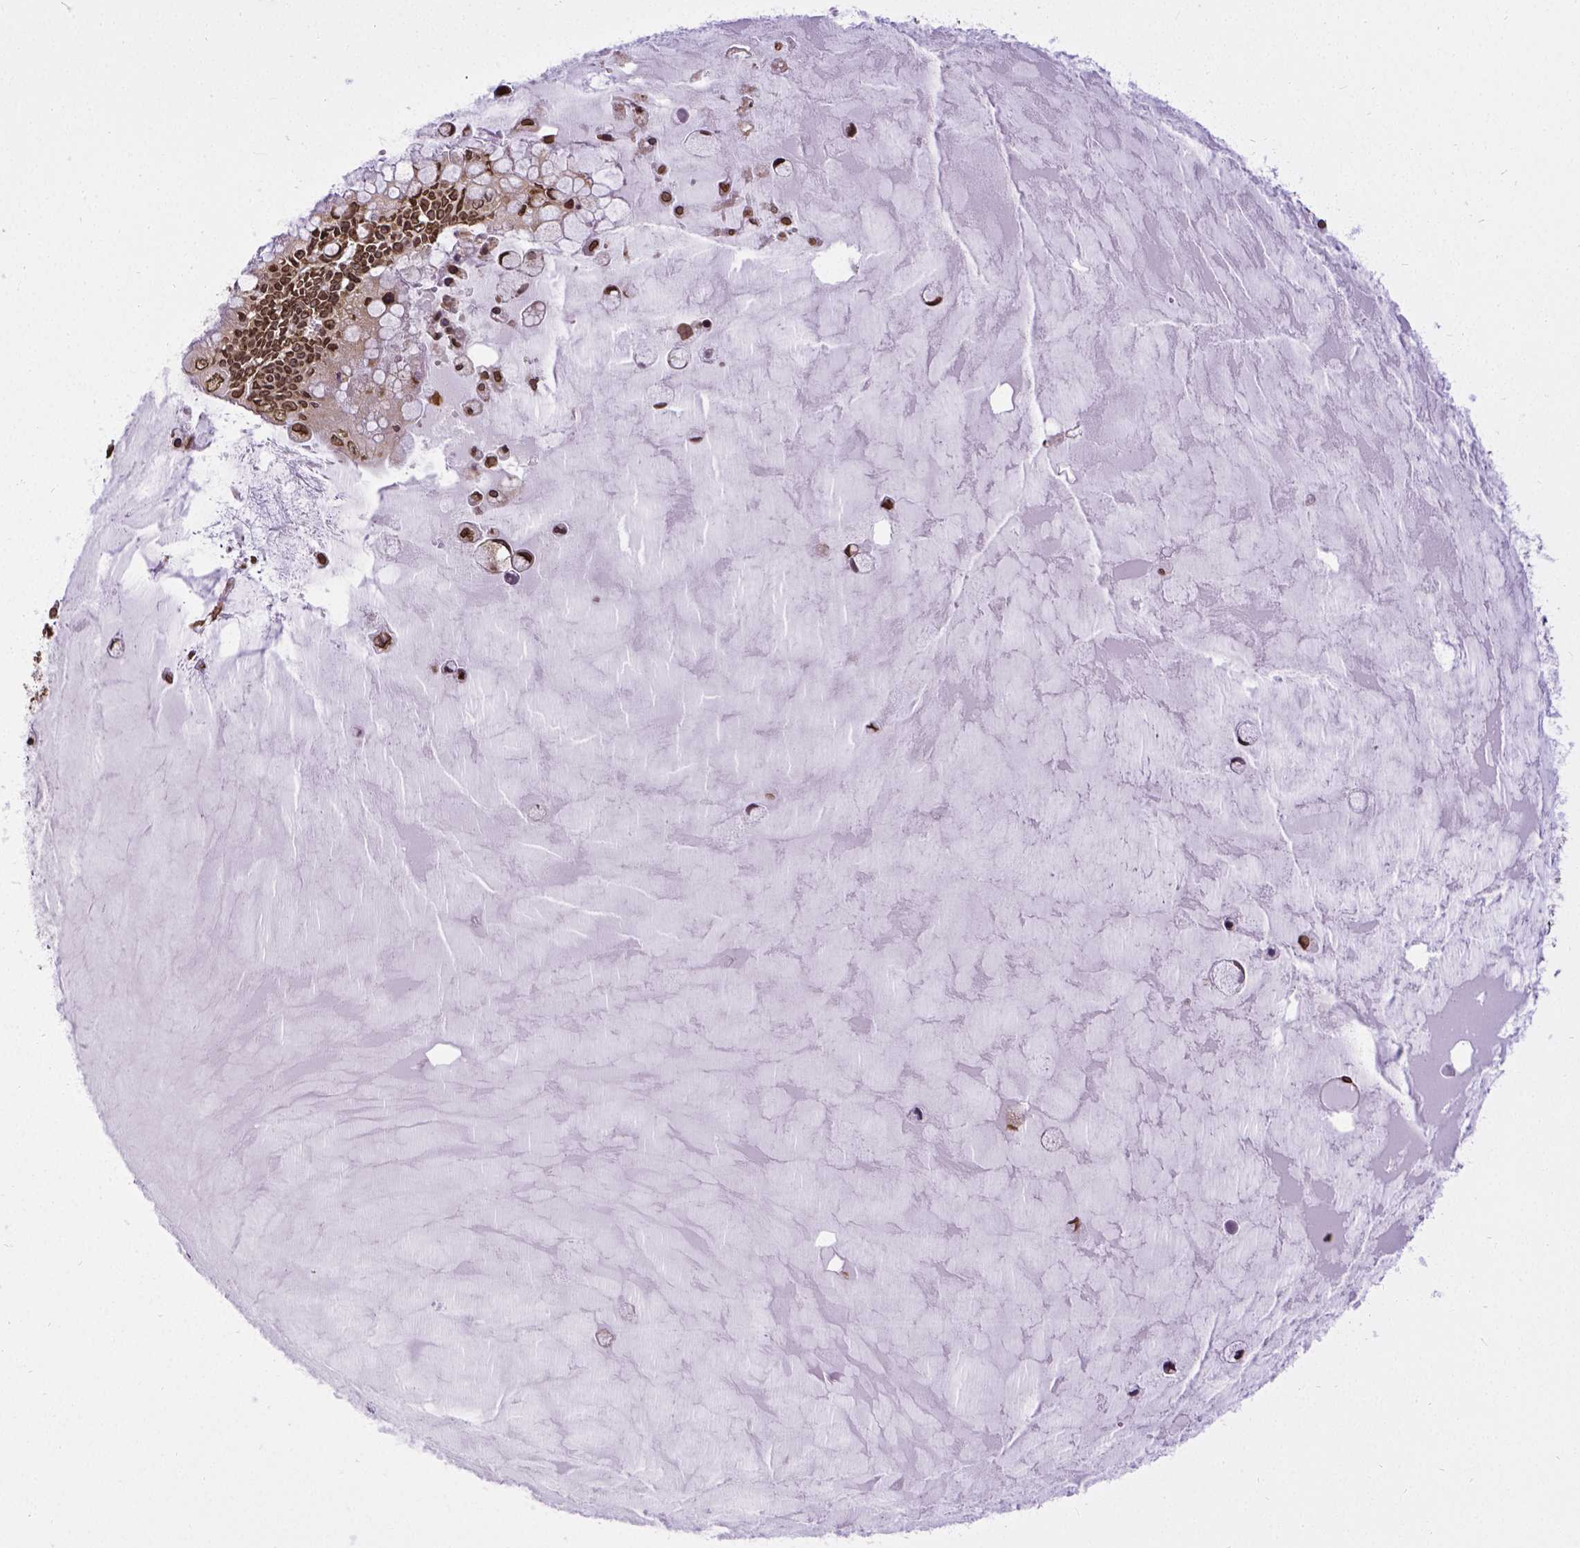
{"staining": {"intensity": "strong", "quantity": ">75%", "location": "cytoplasmic/membranous,nuclear"}, "tissue": "ovarian cancer", "cell_type": "Tumor cells", "image_type": "cancer", "snomed": [{"axis": "morphology", "description": "Cystadenocarcinoma, mucinous, NOS"}, {"axis": "topography", "description": "Ovary"}], "caption": "Ovarian cancer stained with DAB immunohistochemistry (IHC) shows high levels of strong cytoplasmic/membranous and nuclear expression in about >75% of tumor cells. Using DAB (3,3'-diaminobenzidine) (brown) and hematoxylin (blue) stains, captured at high magnification using brightfield microscopy.", "gene": "MTDH", "patient": {"sex": "female", "age": 63}}